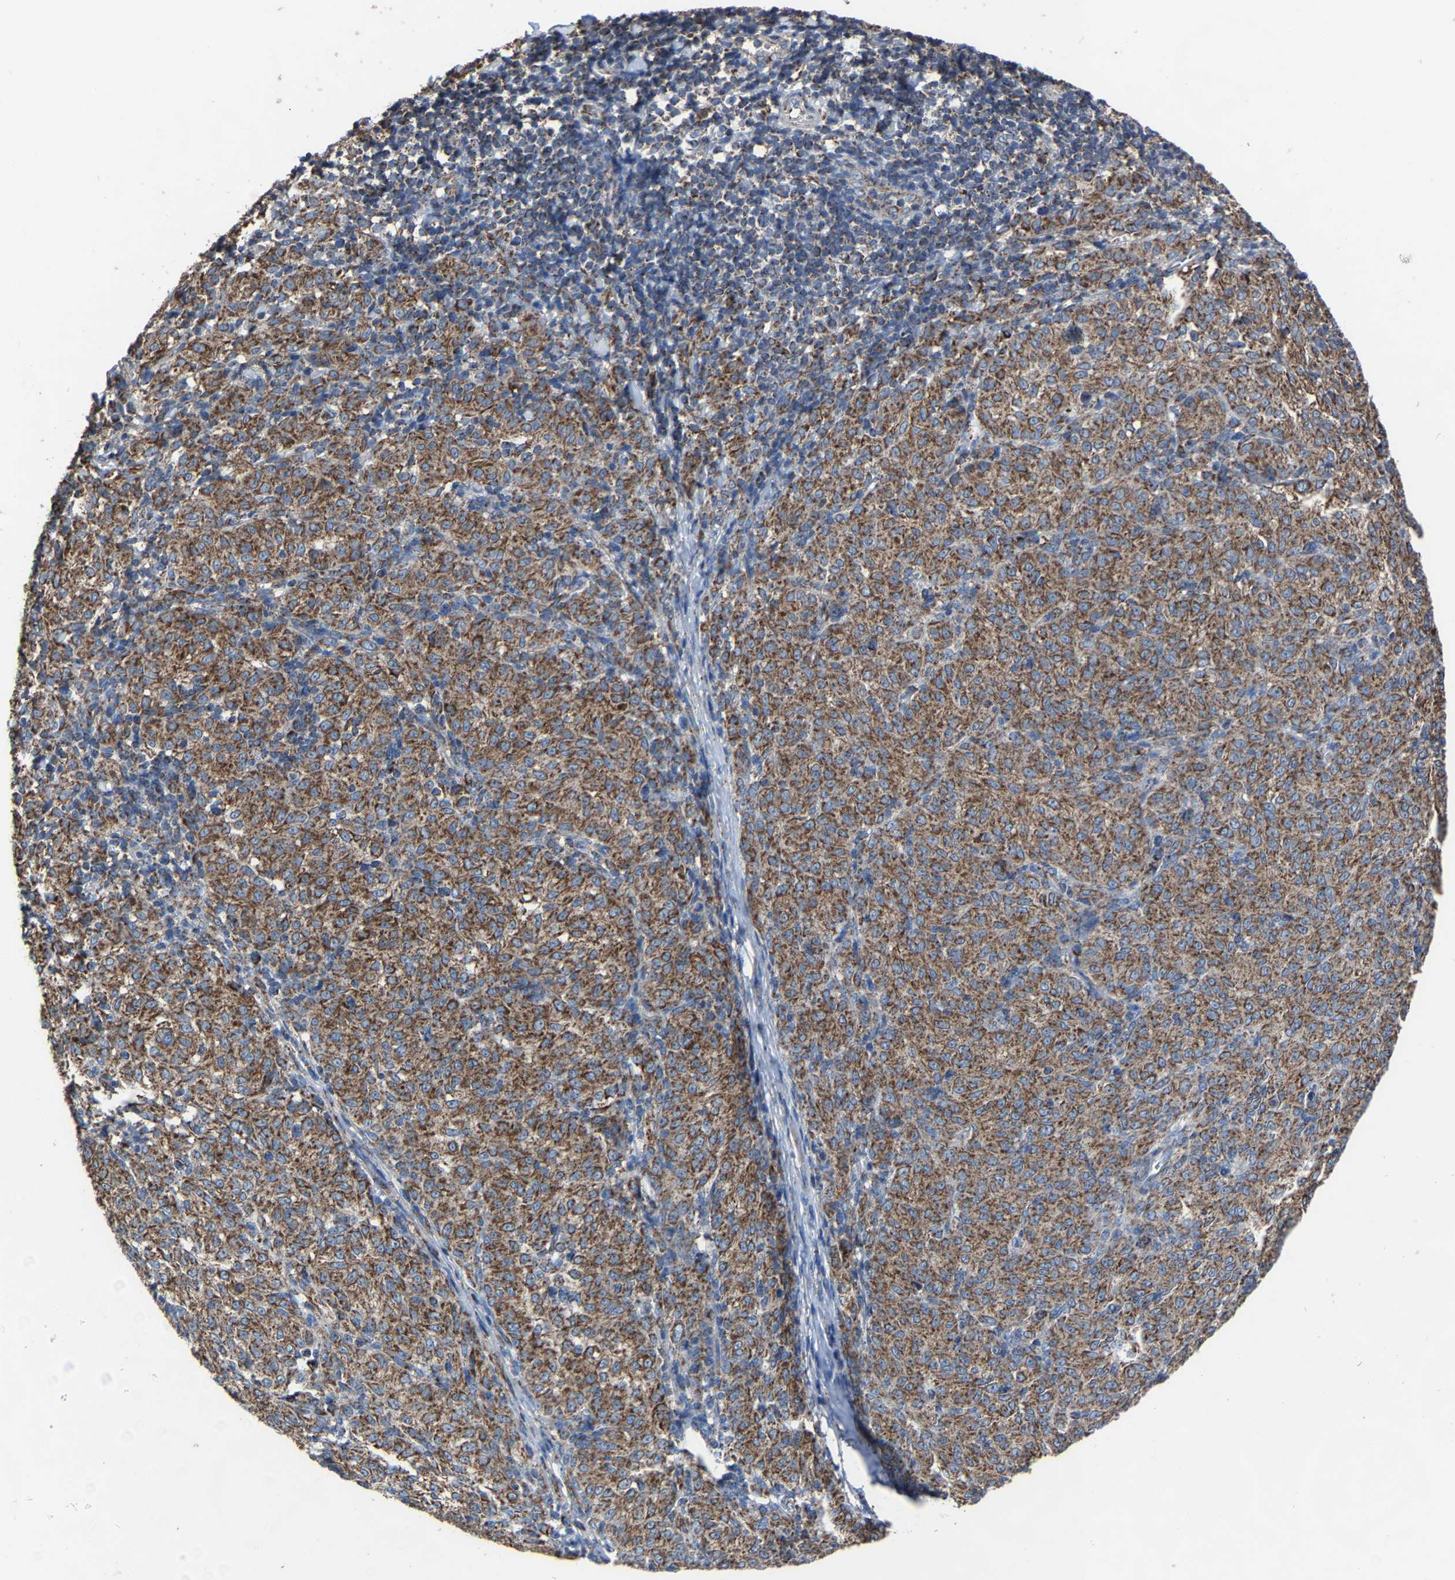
{"staining": {"intensity": "moderate", "quantity": ">75%", "location": "cytoplasmic/membranous"}, "tissue": "melanoma", "cell_type": "Tumor cells", "image_type": "cancer", "snomed": [{"axis": "morphology", "description": "Malignant melanoma, NOS"}, {"axis": "topography", "description": "Skin"}], "caption": "Melanoma tissue displays moderate cytoplasmic/membranous expression in approximately >75% of tumor cells The protein of interest is shown in brown color, while the nuclei are stained blue.", "gene": "NDUFV3", "patient": {"sex": "female", "age": 72}}